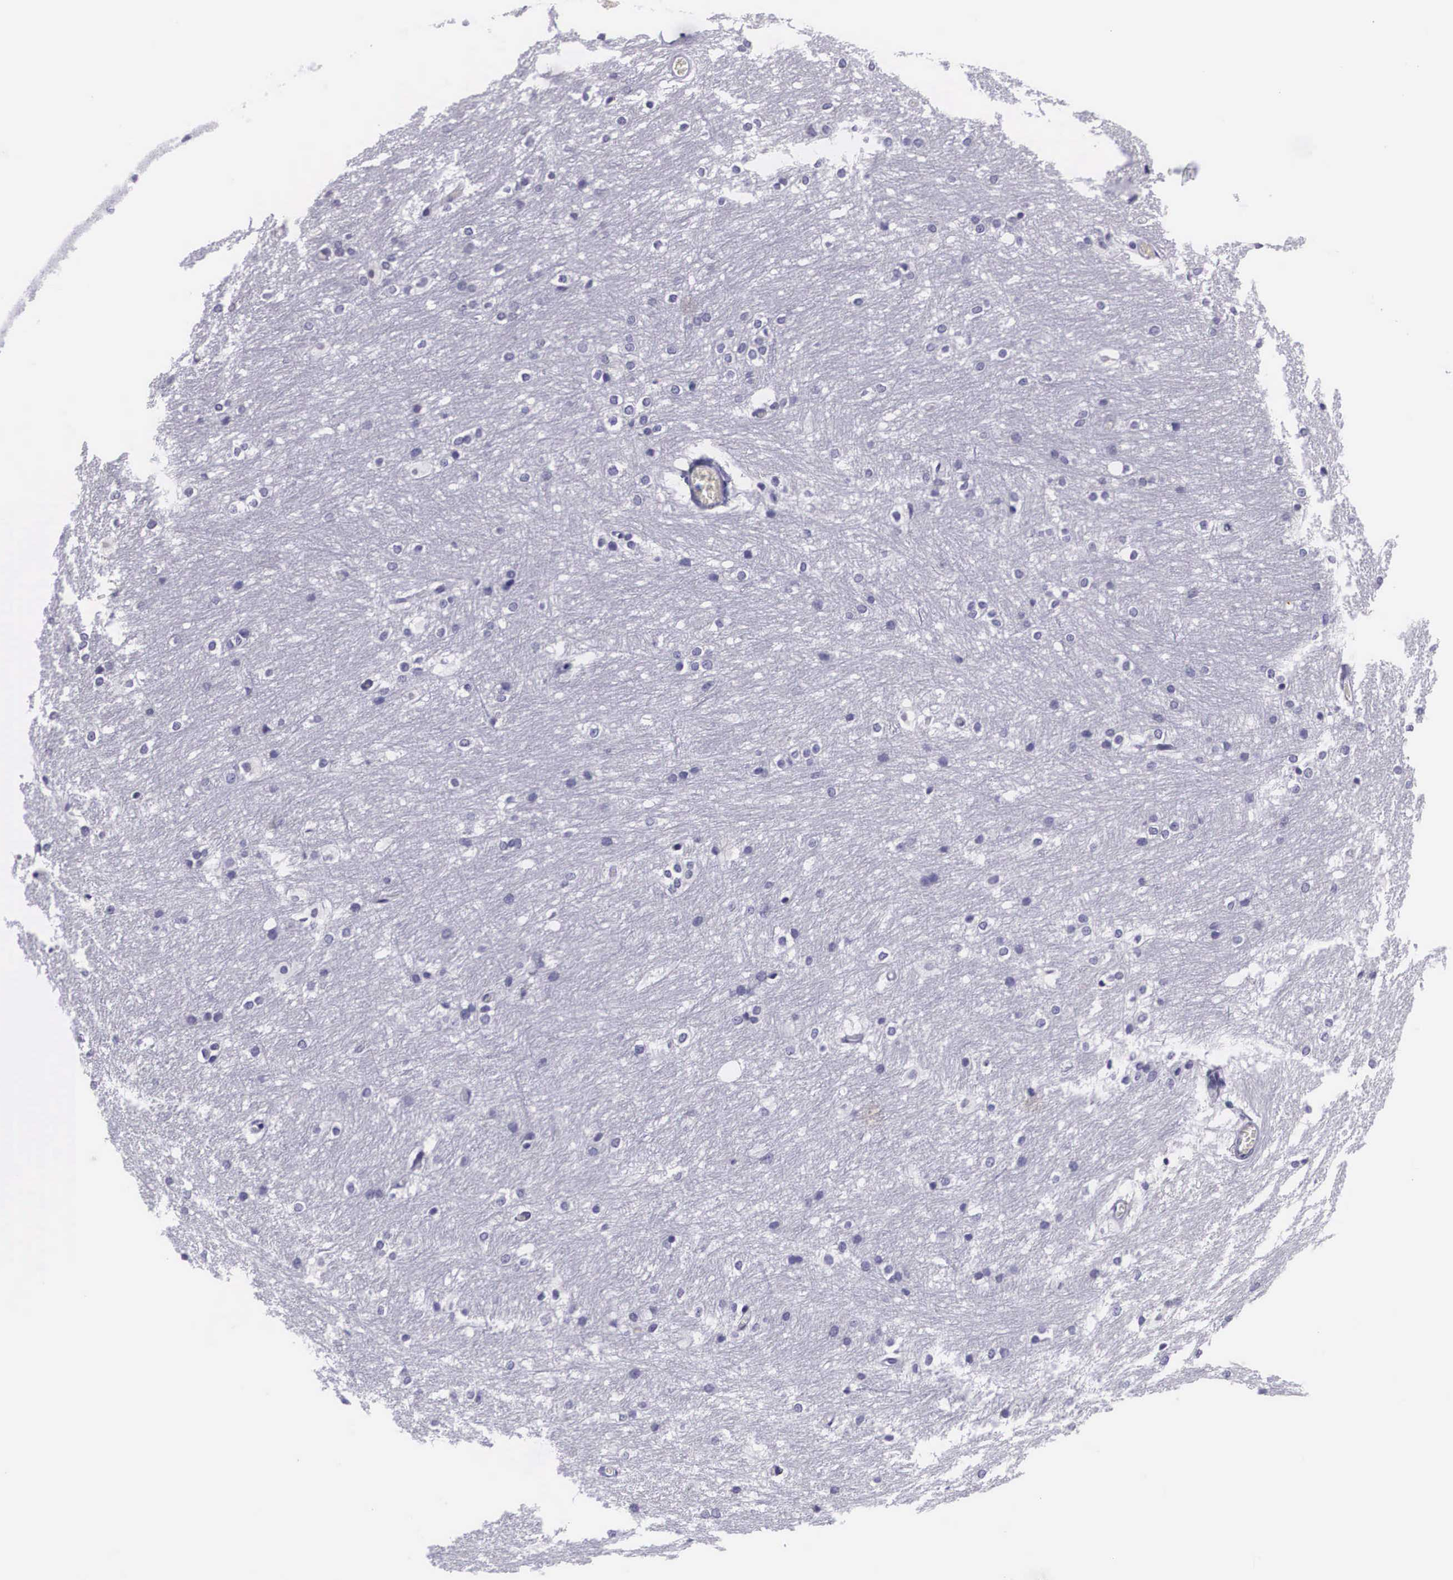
{"staining": {"intensity": "negative", "quantity": "none", "location": "none"}, "tissue": "caudate", "cell_type": "Glial cells", "image_type": "normal", "snomed": [{"axis": "morphology", "description": "Normal tissue, NOS"}, {"axis": "topography", "description": "Lateral ventricle wall"}], "caption": "This is a photomicrograph of immunohistochemistry (IHC) staining of normal caudate, which shows no positivity in glial cells.", "gene": "C22orf31", "patient": {"sex": "female", "age": 19}}